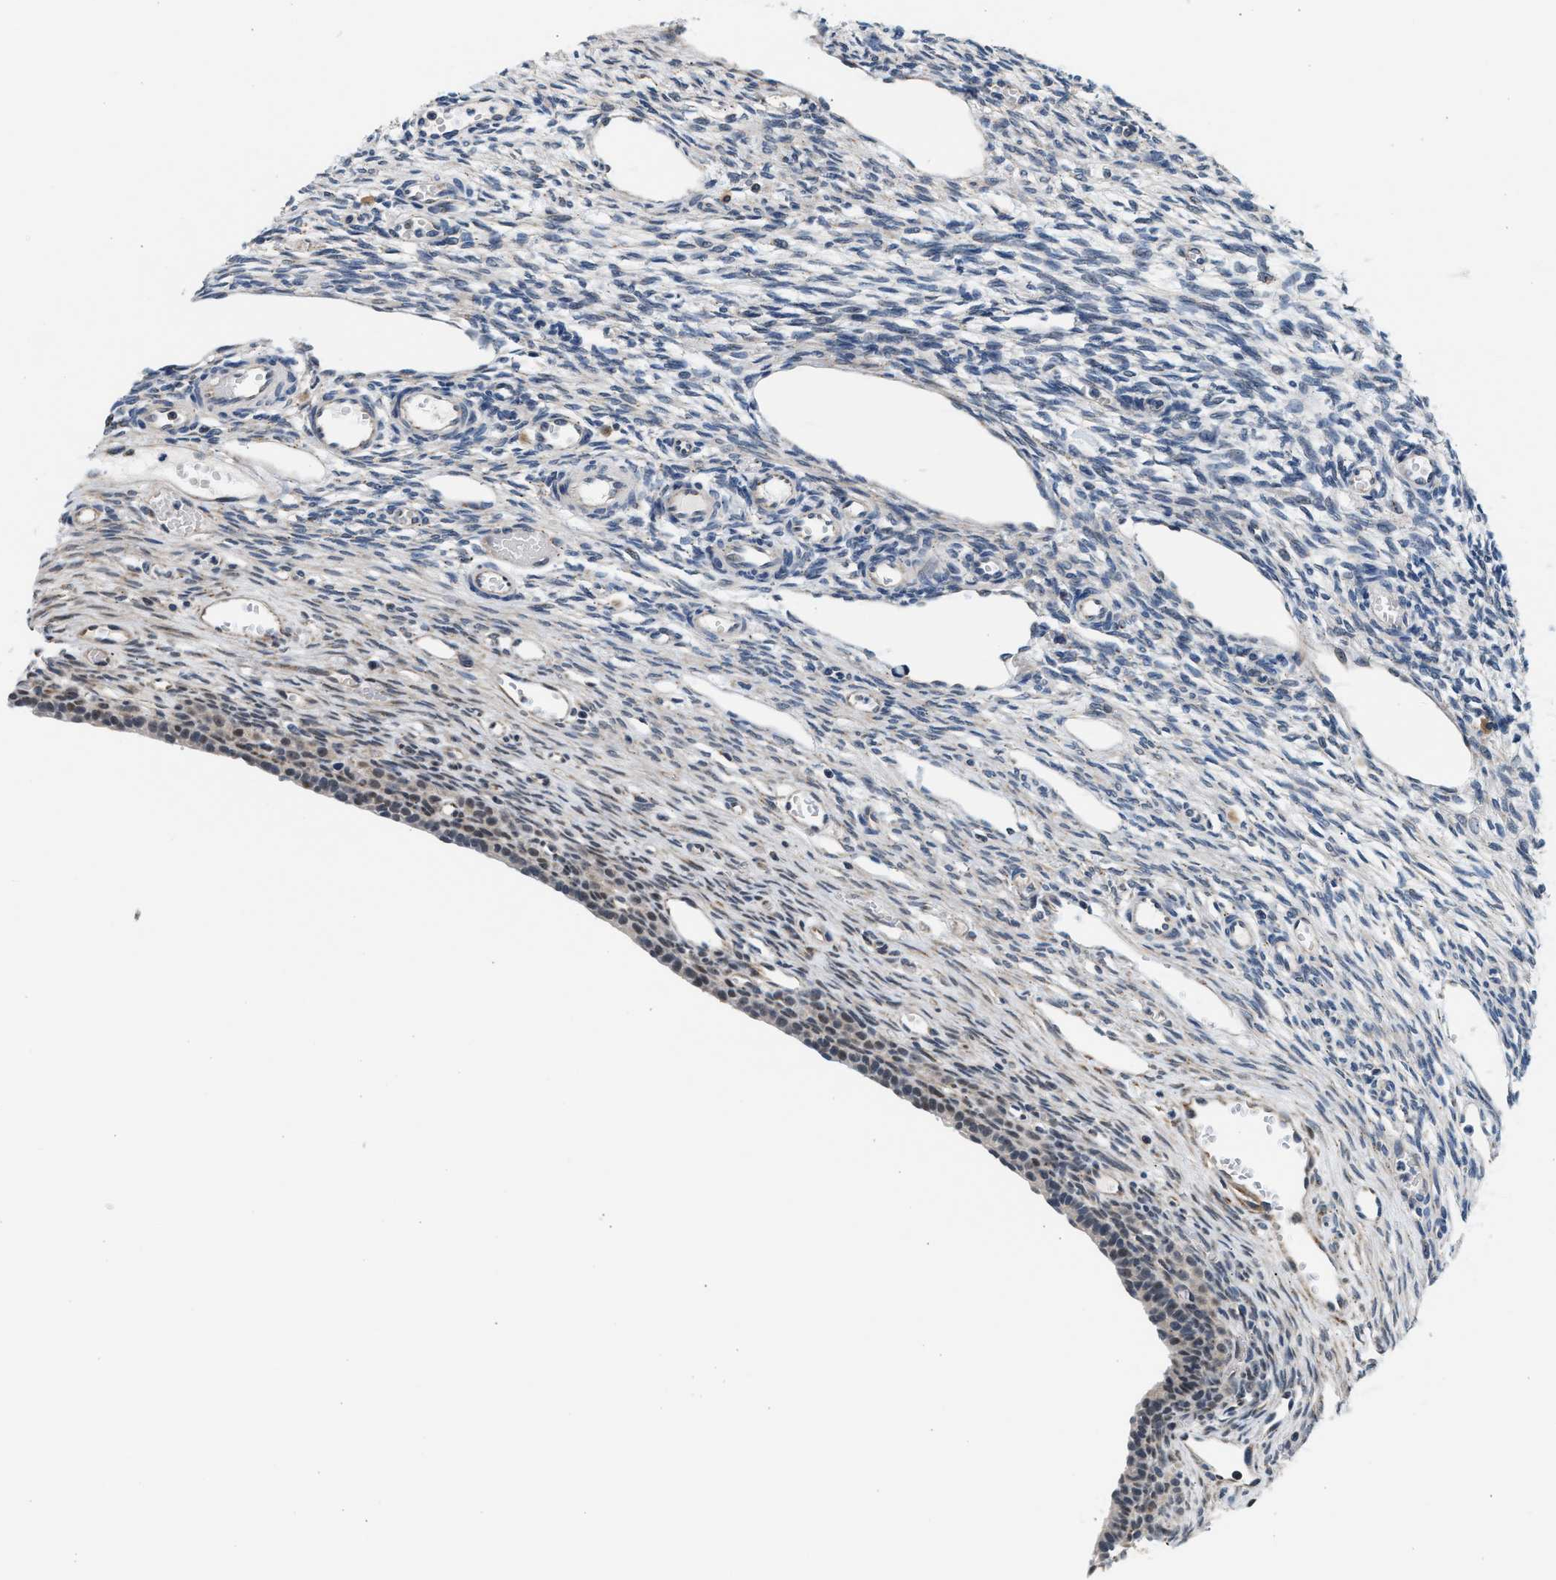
{"staining": {"intensity": "negative", "quantity": "none", "location": "none"}, "tissue": "ovary", "cell_type": "Follicle cells", "image_type": "normal", "snomed": [{"axis": "morphology", "description": "Normal tissue, NOS"}, {"axis": "topography", "description": "Ovary"}], "caption": "IHC photomicrograph of unremarkable ovary stained for a protein (brown), which exhibits no expression in follicle cells. (Stains: DAB IHC with hematoxylin counter stain, Microscopy: brightfield microscopy at high magnification).", "gene": "KCNMB2", "patient": {"sex": "female", "age": 33}}